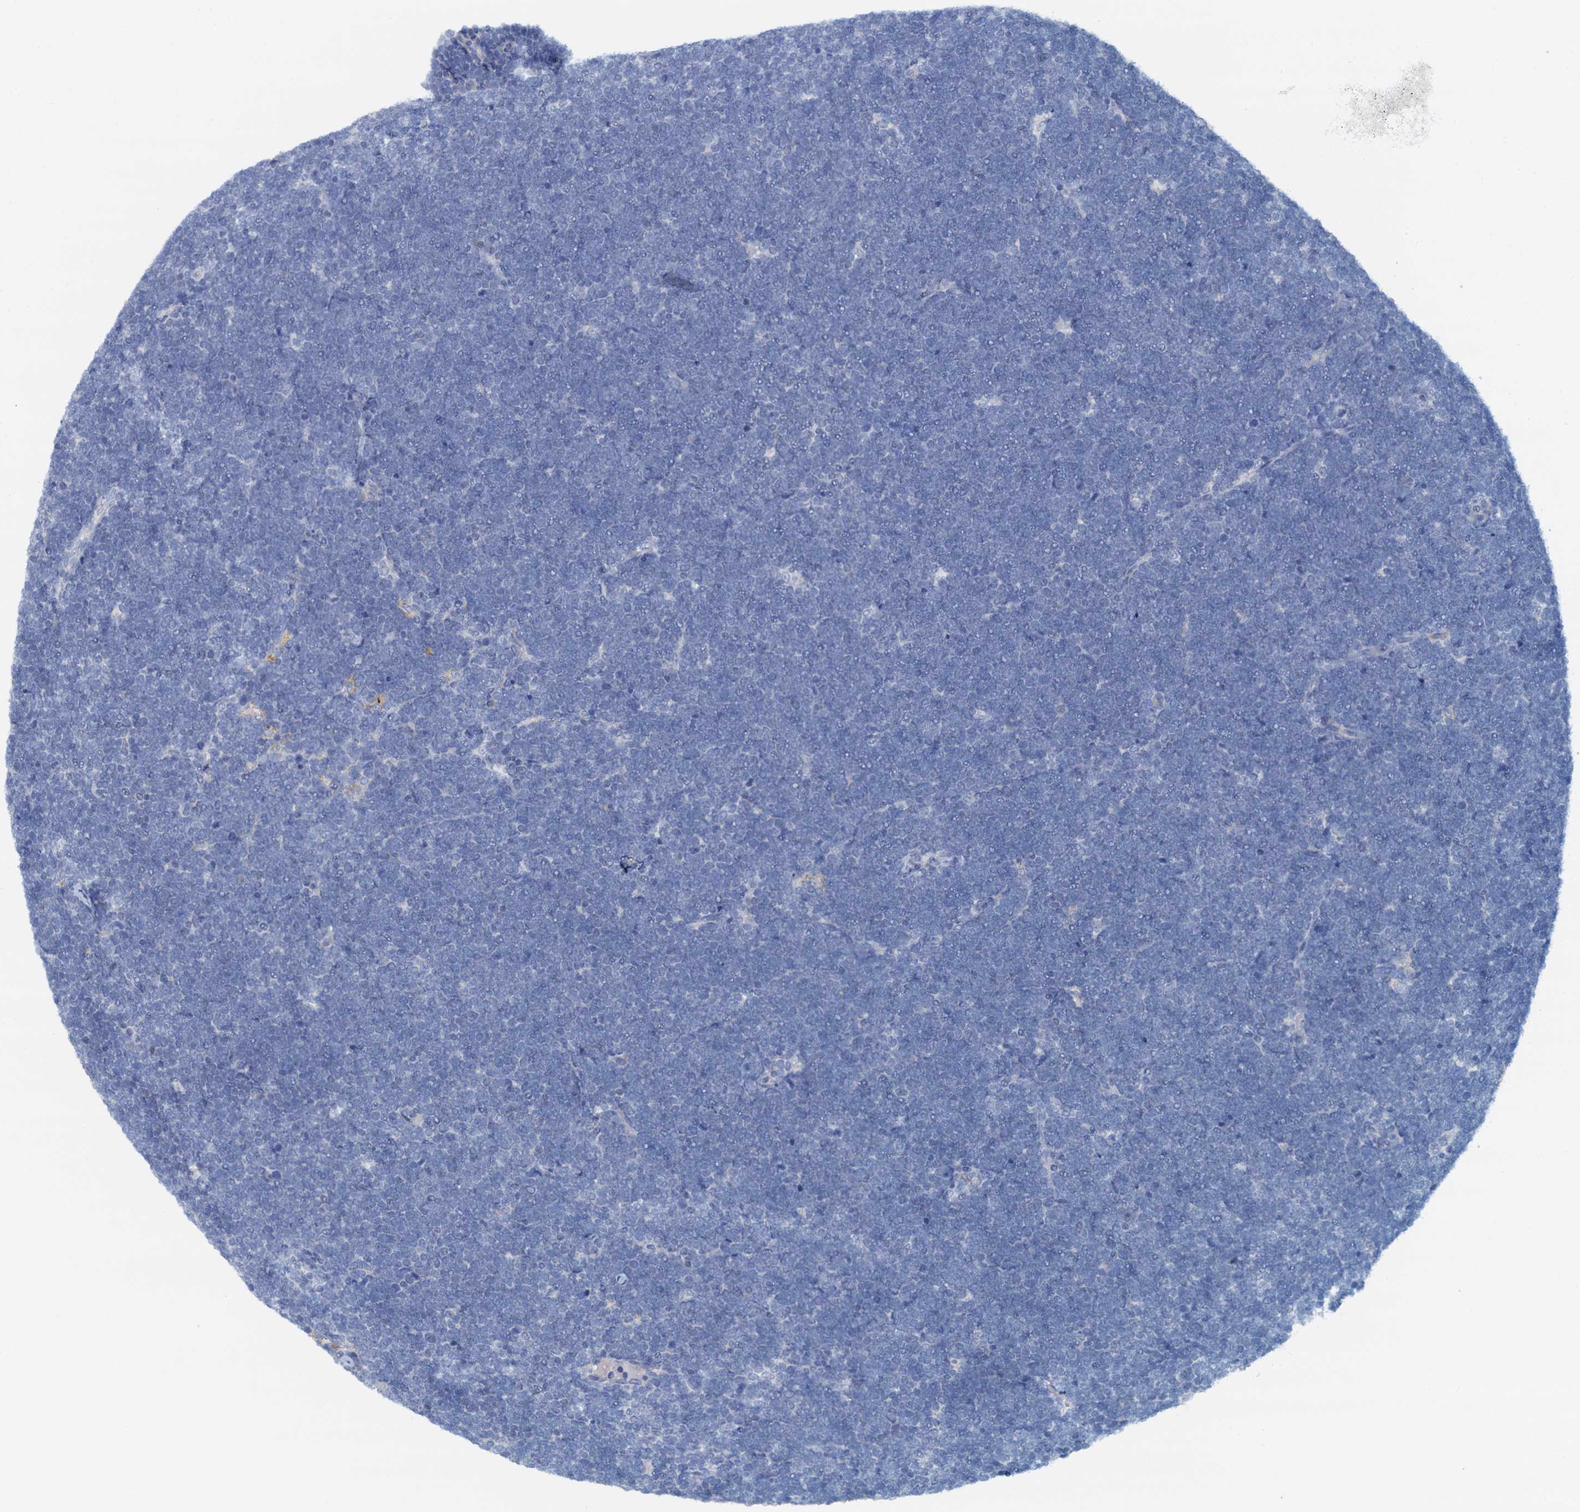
{"staining": {"intensity": "negative", "quantity": "none", "location": "none"}, "tissue": "lymphoma", "cell_type": "Tumor cells", "image_type": "cancer", "snomed": [{"axis": "morphology", "description": "Malignant lymphoma, non-Hodgkin's type, High grade"}, {"axis": "topography", "description": "Lymph node"}], "caption": "An image of human lymphoma is negative for staining in tumor cells.", "gene": "DTD1", "patient": {"sex": "male", "age": 13}}